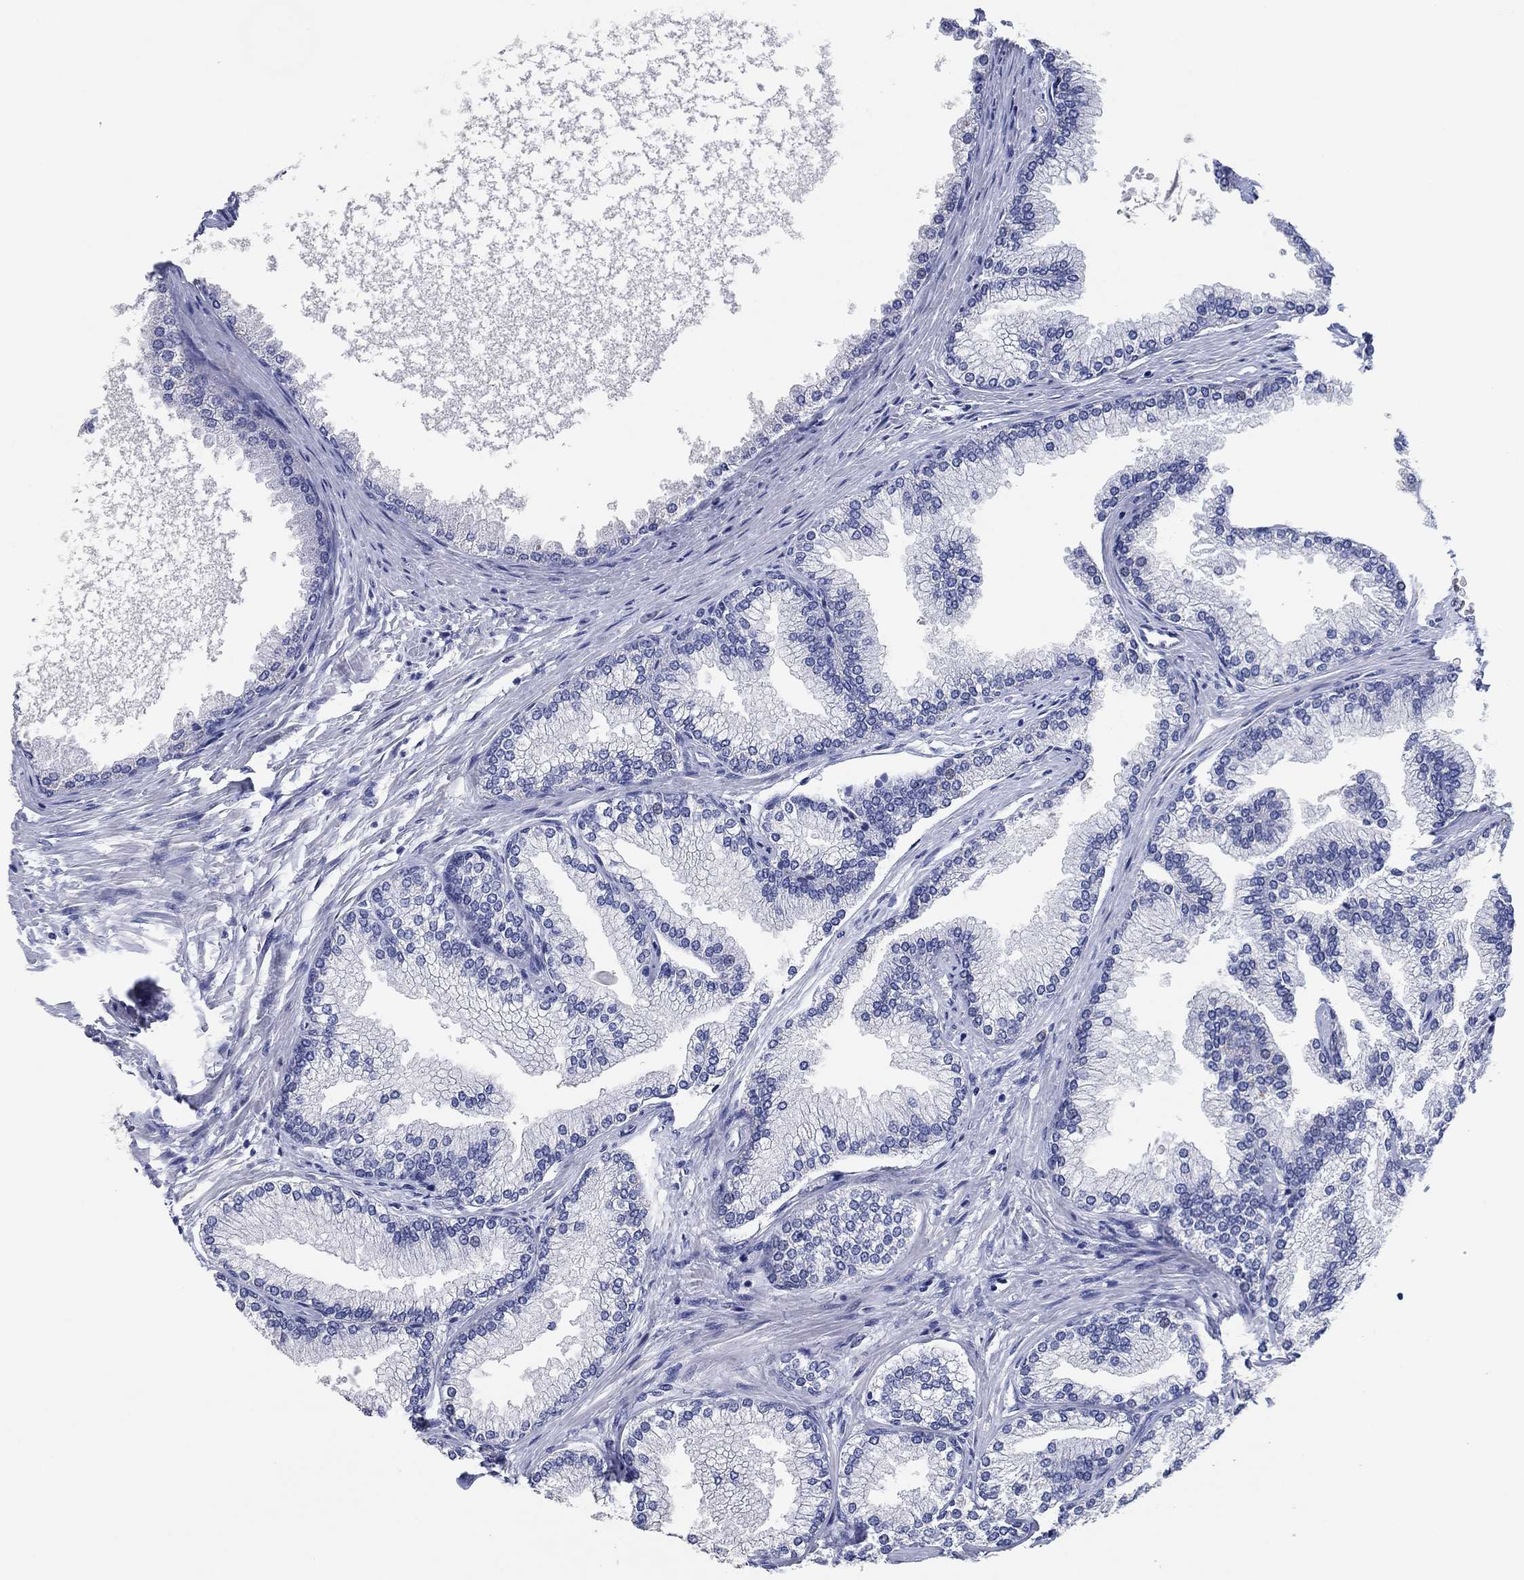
{"staining": {"intensity": "negative", "quantity": "none", "location": "none"}, "tissue": "prostate", "cell_type": "Glandular cells", "image_type": "normal", "snomed": [{"axis": "morphology", "description": "Normal tissue, NOS"}, {"axis": "topography", "description": "Prostate"}], "caption": "The immunohistochemistry histopathology image has no significant staining in glandular cells of prostate.", "gene": "POU5F1", "patient": {"sex": "male", "age": 72}}